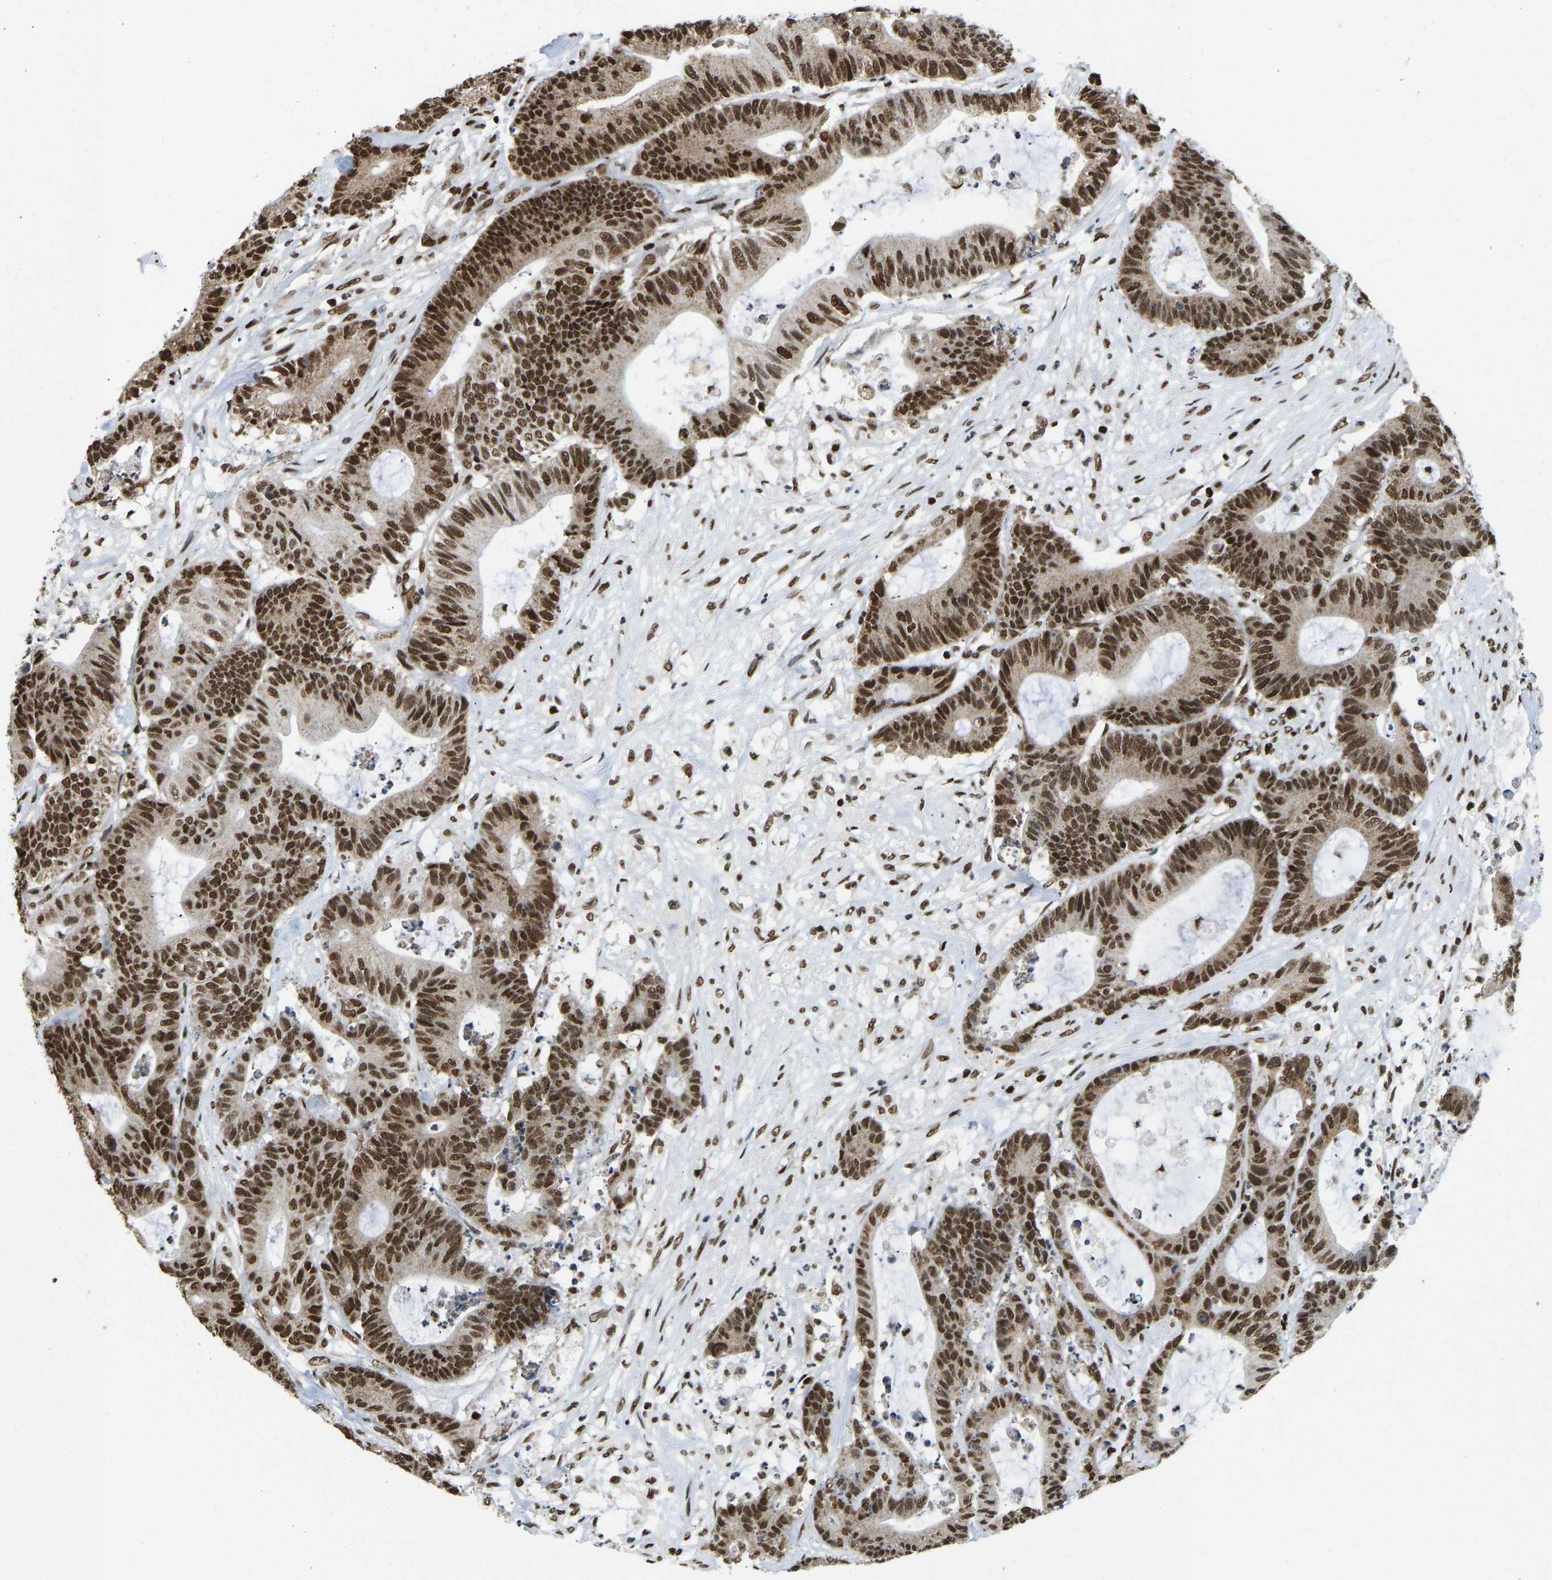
{"staining": {"intensity": "strong", "quantity": ">75%", "location": "cytoplasmic/membranous,nuclear"}, "tissue": "colorectal cancer", "cell_type": "Tumor cells", "image_type": "cancer", "snomed": [{"axis": "morphology", "description": "Adenocarcinoma, NOS"}, {"axis": "topography", "description": "Colon"}], "caption": "IHC (DAB) staining of human colorectal adenocarcinoma displays strong cytoplasmic/membranous and nuclear protein expression in approximately >75% of tumor cells. The protein is shown in brown color, while the nuclei are stained blue.", "gene": "ZSCAN20", "patient": {"sex": "female", "age": 84}}